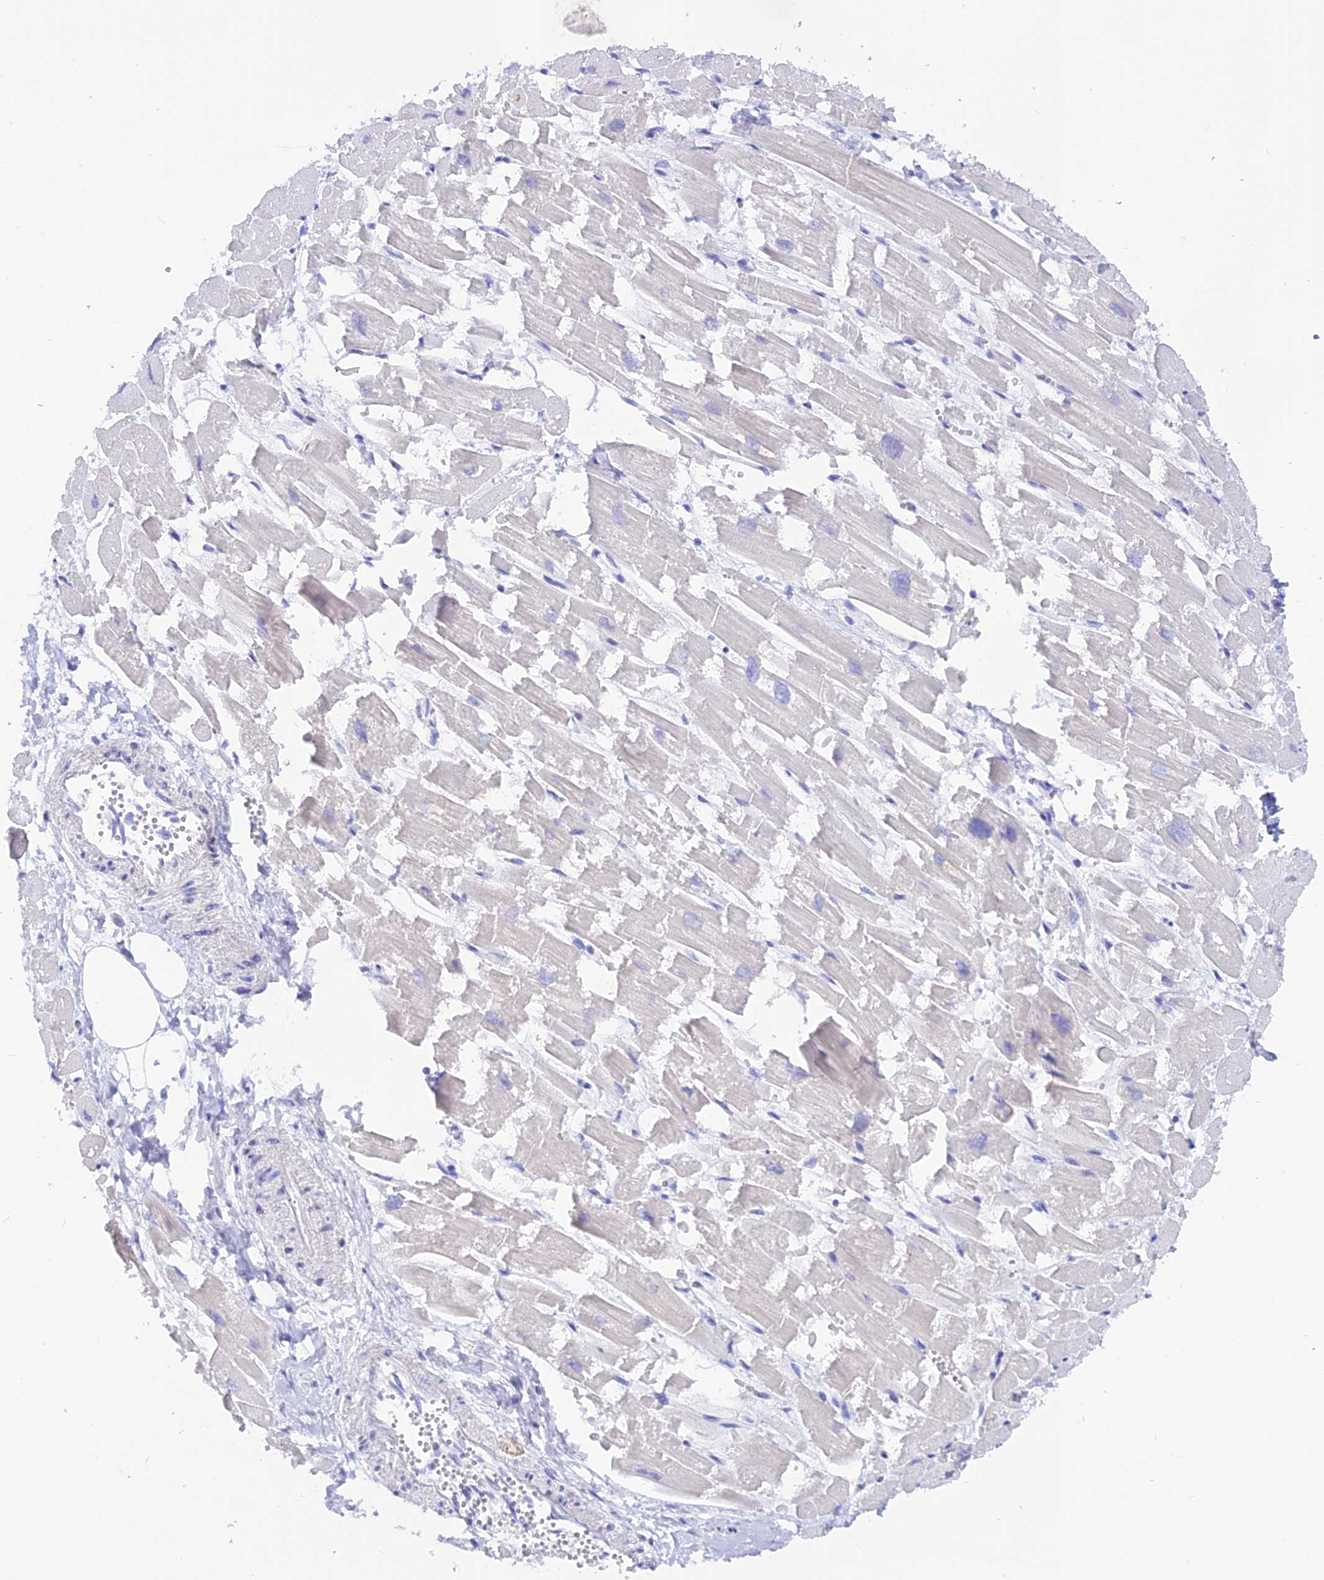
{"staining": {"intensity": "negative", "quantity": "none", "location": "none"}, "tissue": "heart muscle", "cell_type": "Cardiomyocytes", "image_type": "normal", "snomed": [{"axis": "morphology", "description": "Normal tissue, NOS"}, {"axis": "topography", "description": "Heart"}], "caption": "The IHC histopathology image has no significant staining in cardiomyocytes of heart muscle. (DAB immunohistochemistry with hematoxylin counter stain).", "gene": "GLYATL1B", "patient": {"sex": "male", "age": 54}}